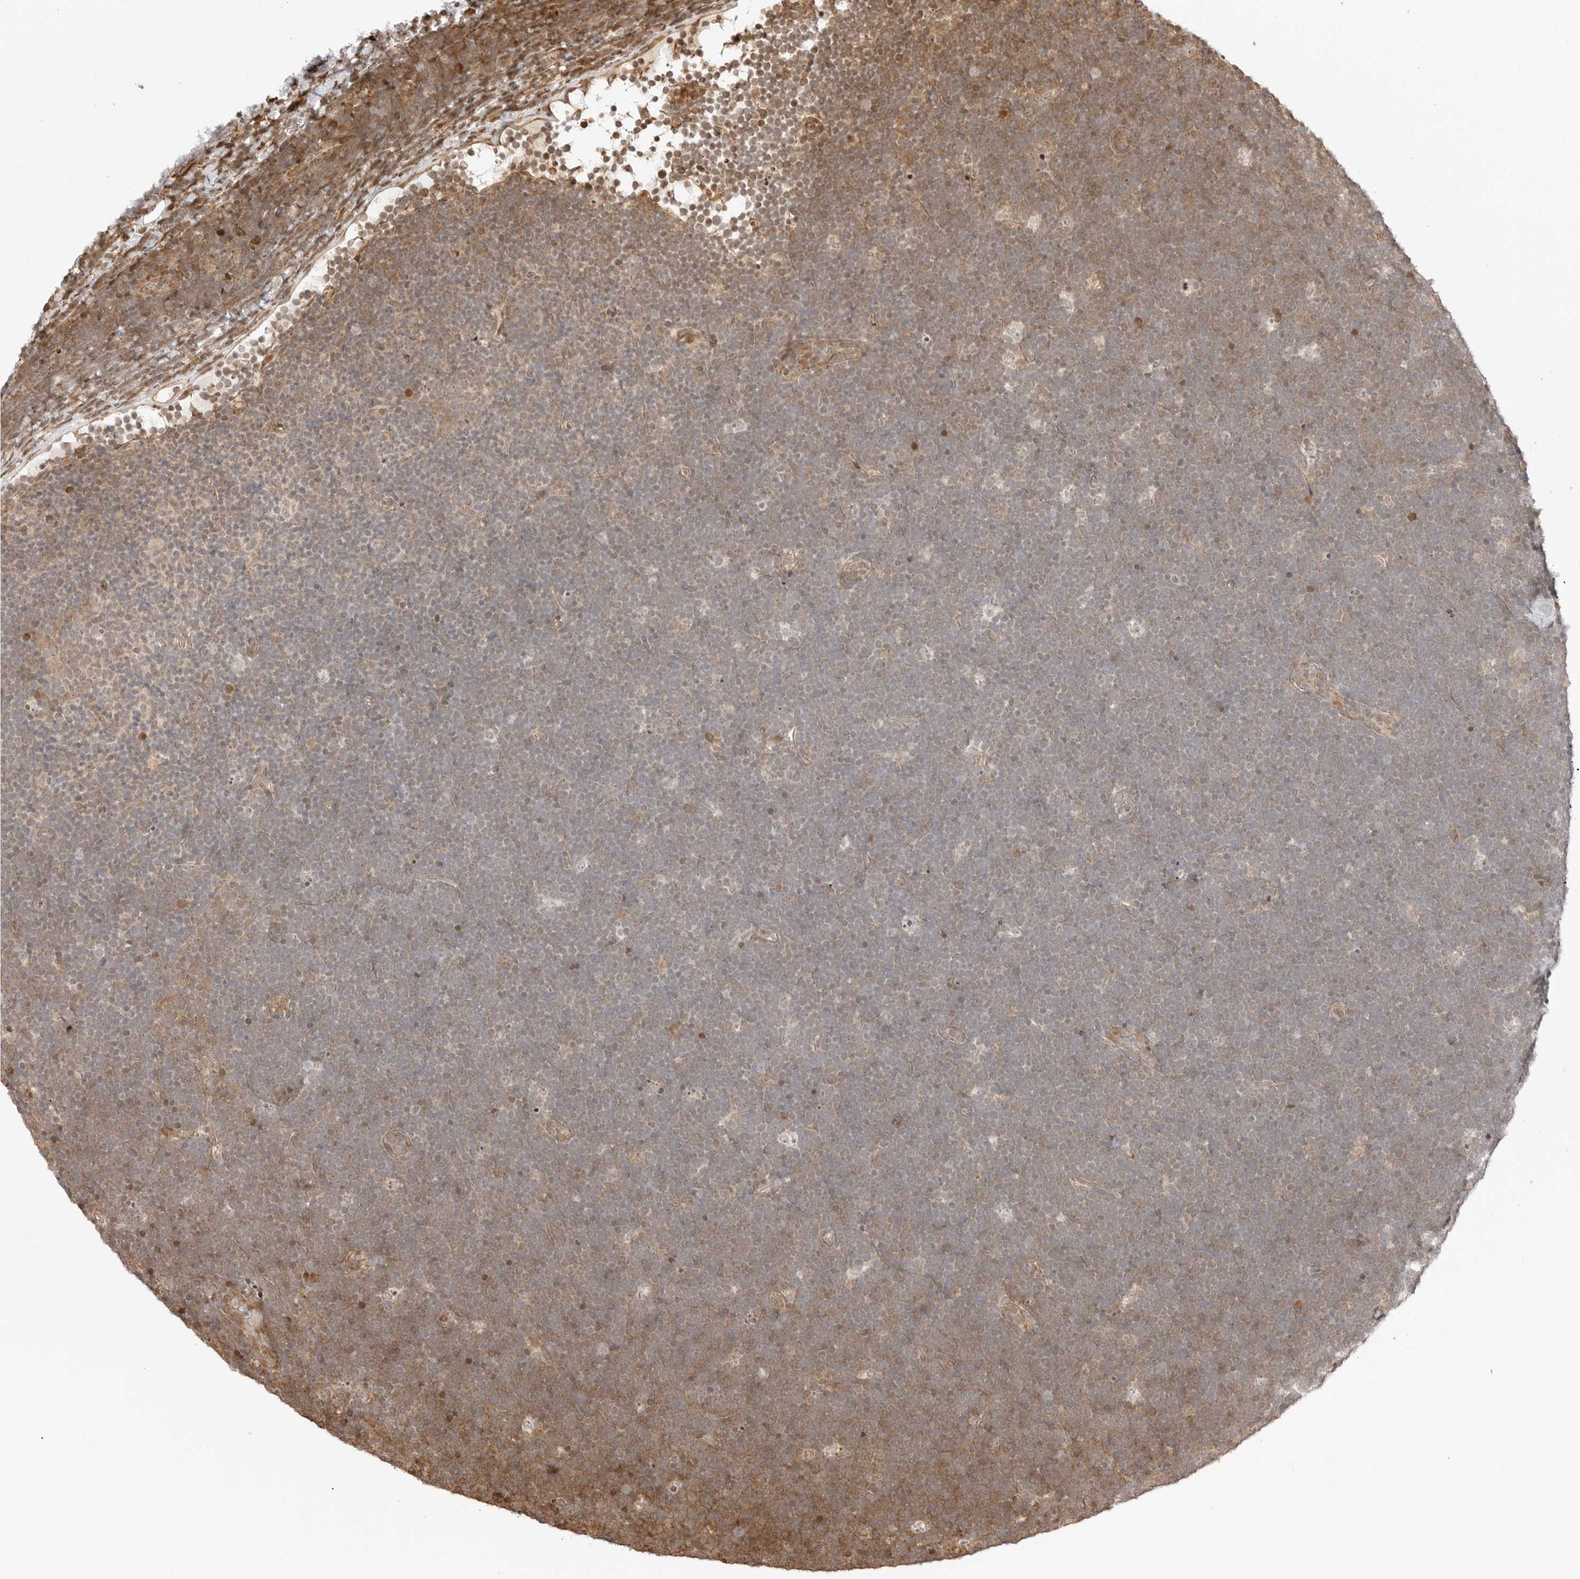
{"staining": {"intensity": "negative", "quantity": "none", "location": "none"}, "tissue": "lymphoma", "cell_type": "Tumor cells", "image_type": "cancer", "snomed": [{"axis": "morphology", "description": "Malignant lymphoma, non-Hodgkin's type, High grade"}, {"axis": "topography", "description": "Lymph node"}], "caption": "There is no significant staining in tumor cells of malignant lymphoma, non-Hodgkin's type (high-grade).", "gene": "FKBP14", "patient": {"sex": "male", "age": 13}}